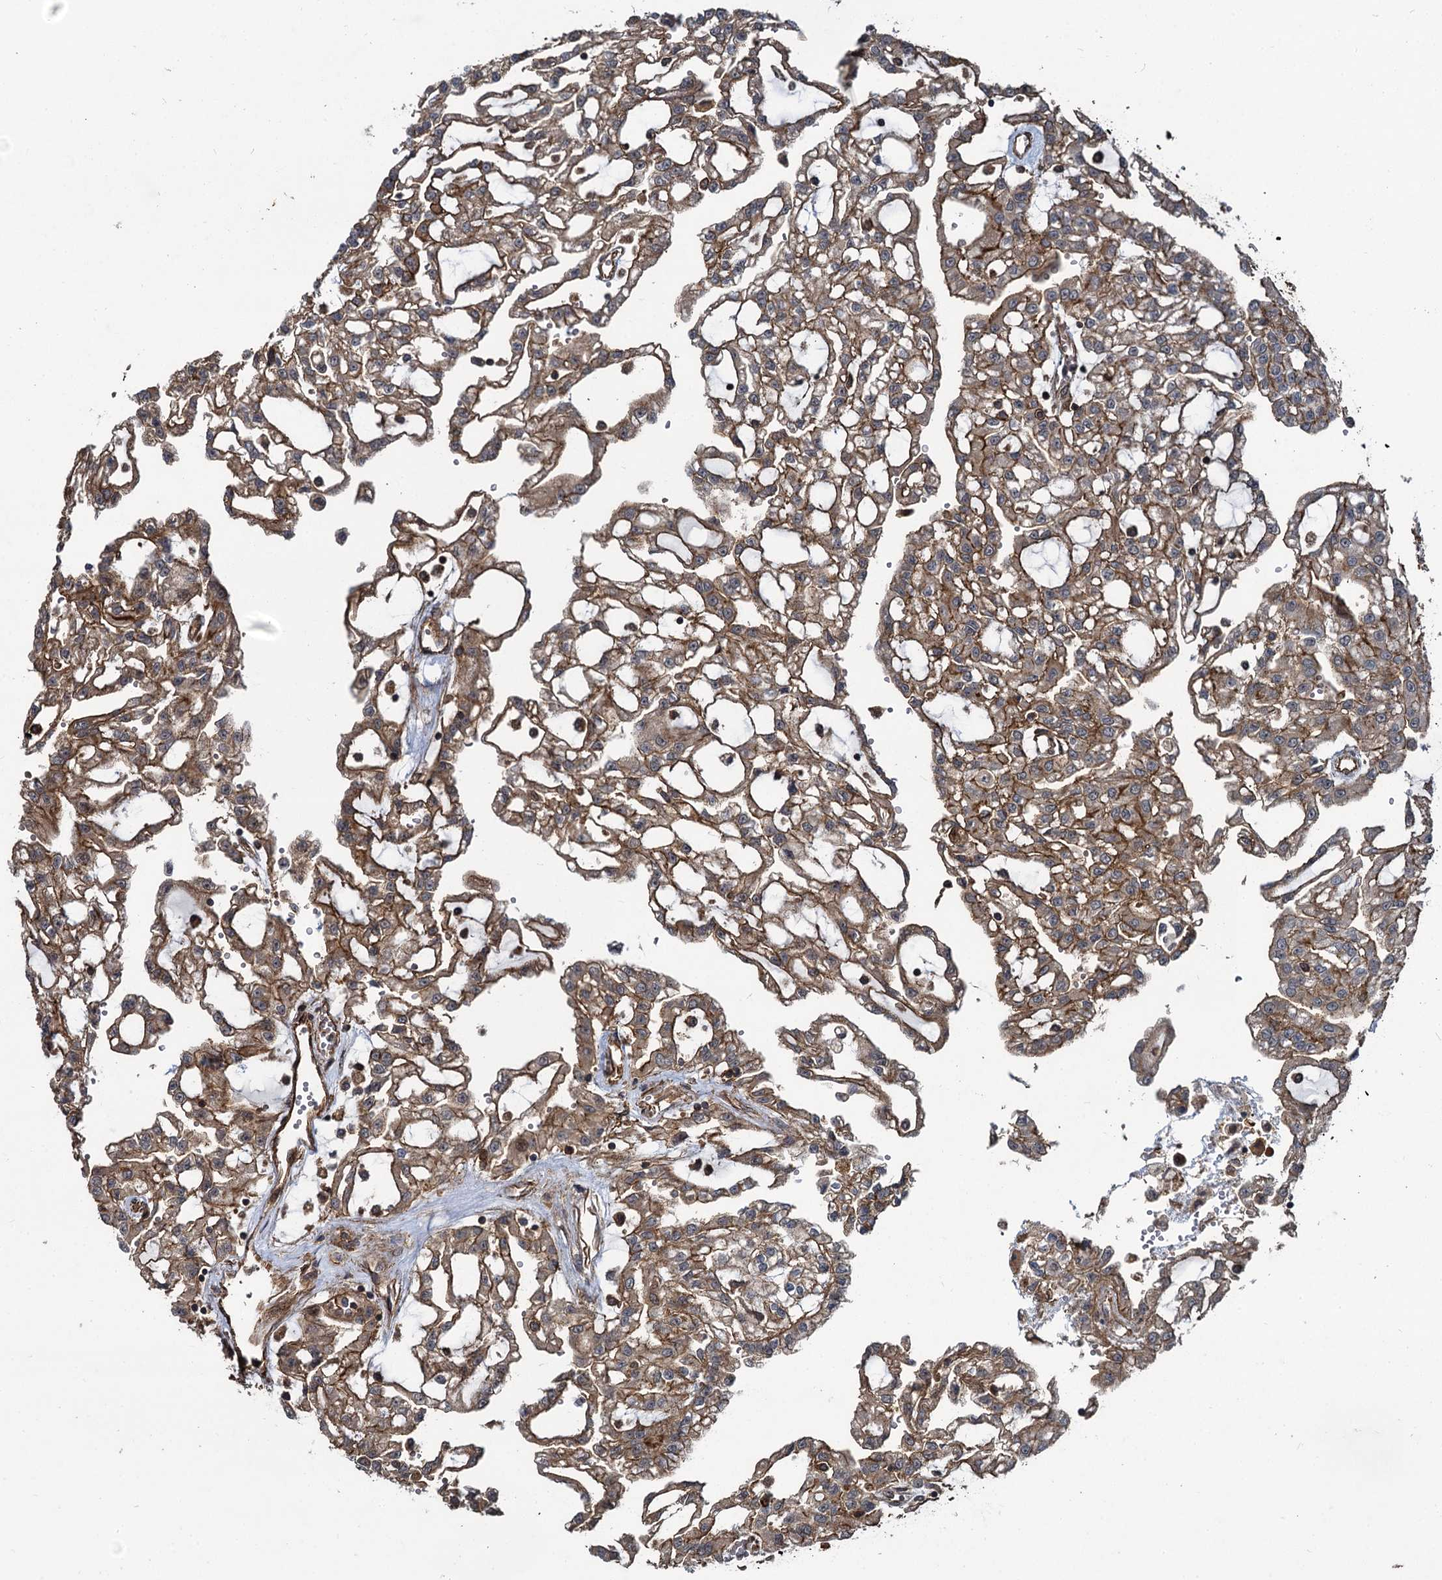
{"staining": {"intensity": "moderate", "quantity": ">75%", "location": "cytoplasmic/membranous"}, "tissue": "renal cancer", "cell_type": "Tumor cells", "image_type": "cancer", "snomed": [{"axis": "morphology", "description": "Adenocarcinoma, NOS"}, {"axis": "topography", "description": "Kidney"}], "caption": "Protein expression analysis of human renal cancer (adenocarcinoma) reveals moderate cytoplasmic/membranous positivity in about >75% of tumor cells. Ihc stains the protein of interest in brown and the nuclei are stained blue.", "gene": "SVIP", "patient": {"sex": "male", "age": 63}}